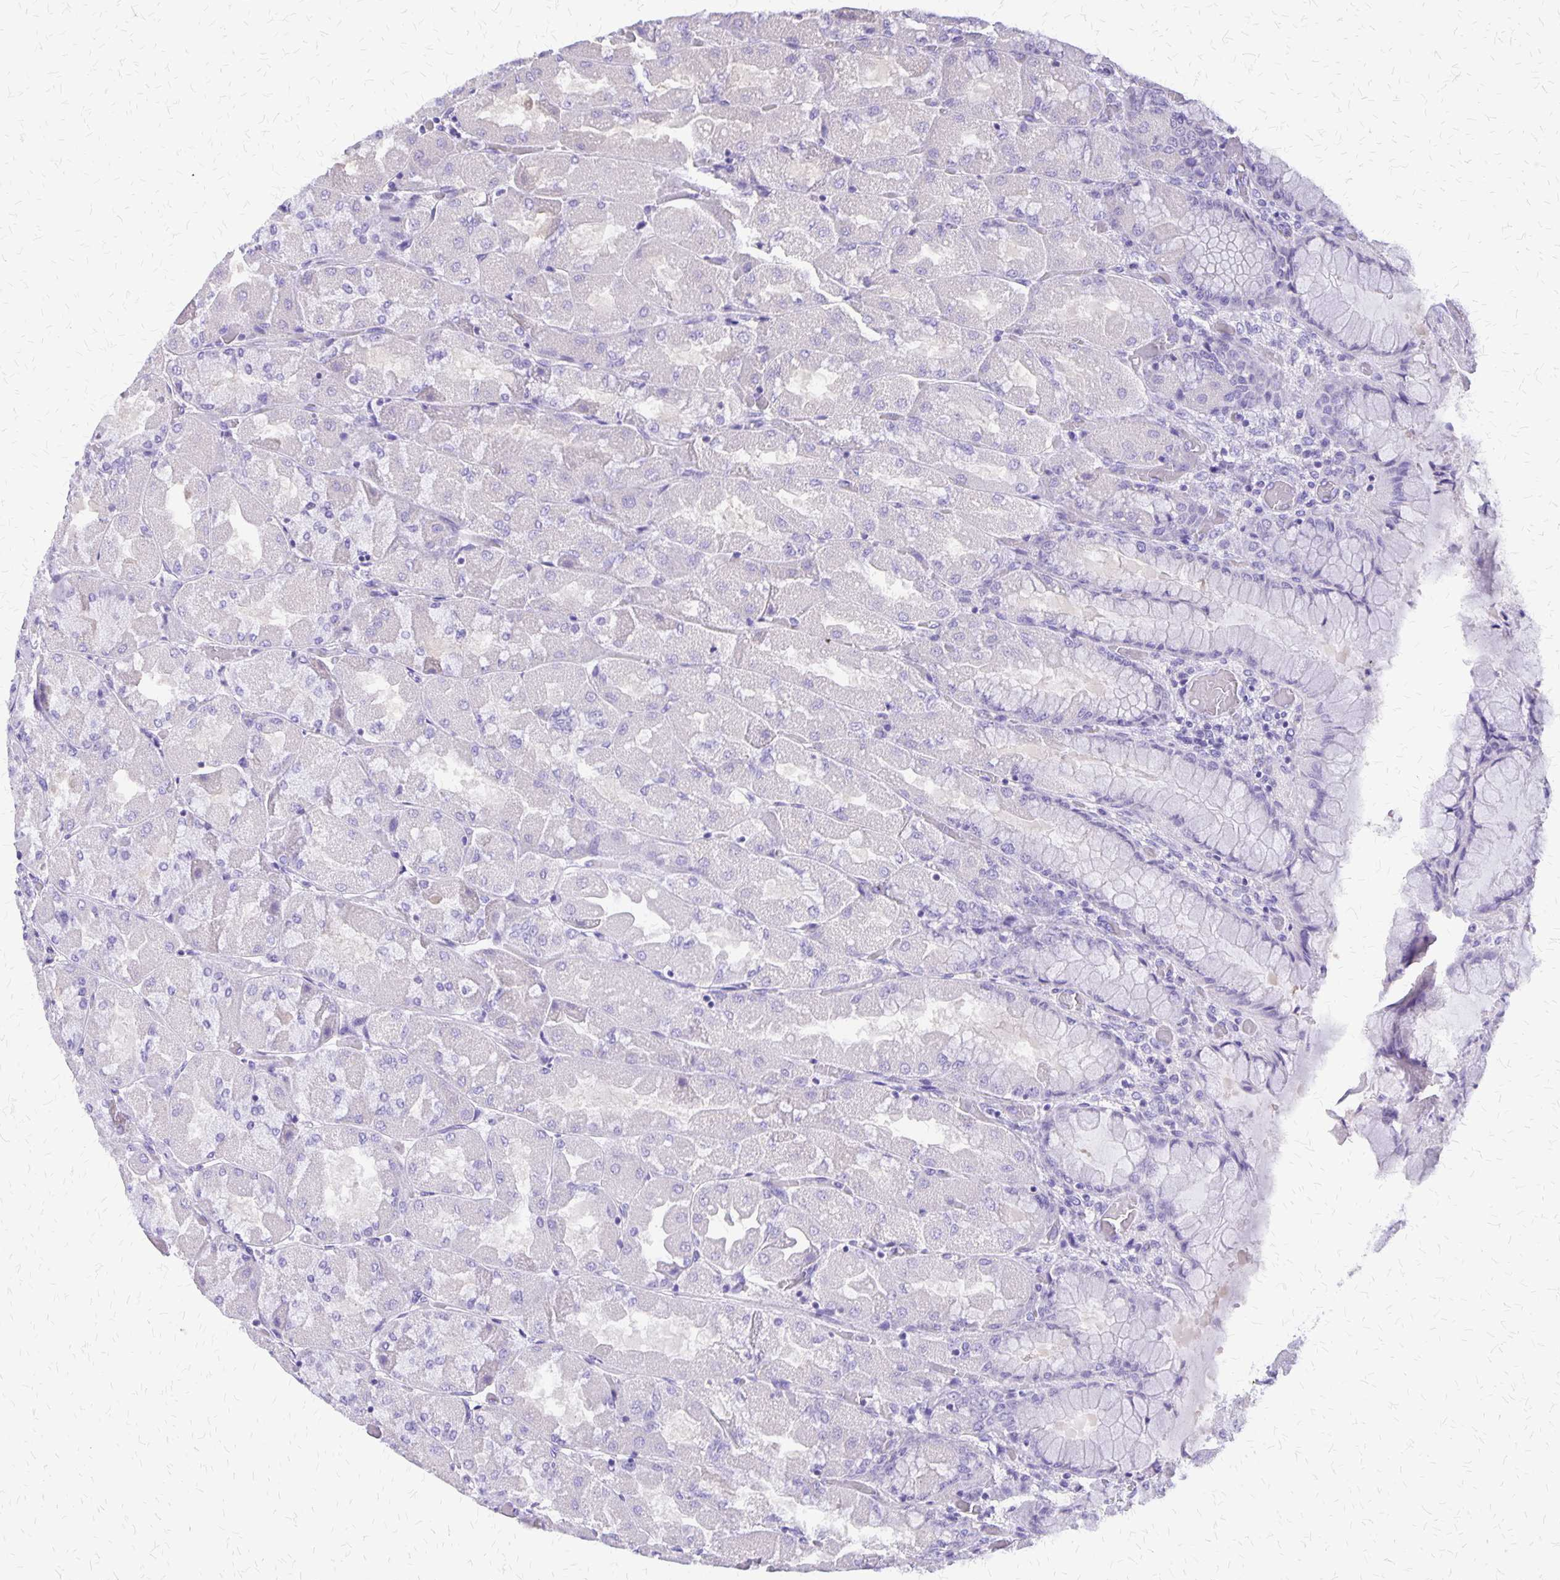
{"staining": {"intensity": "negative", "quantity": "none", "location": "none"}, "tissue": "stomach", "cell_type": "Glandular cells", "image_type": "normal", "snomed": [{"axis": "morphology", "description": "Normal tissue, NOS"}, {"axis": "topography", "description": "Stomach"}], "caption": "This is a image of immunohistochemistry staining of normal stomach, which shows no staining in glandular cells.", "gene": "SI", "patient": {"sex": "female", "age": 61}}